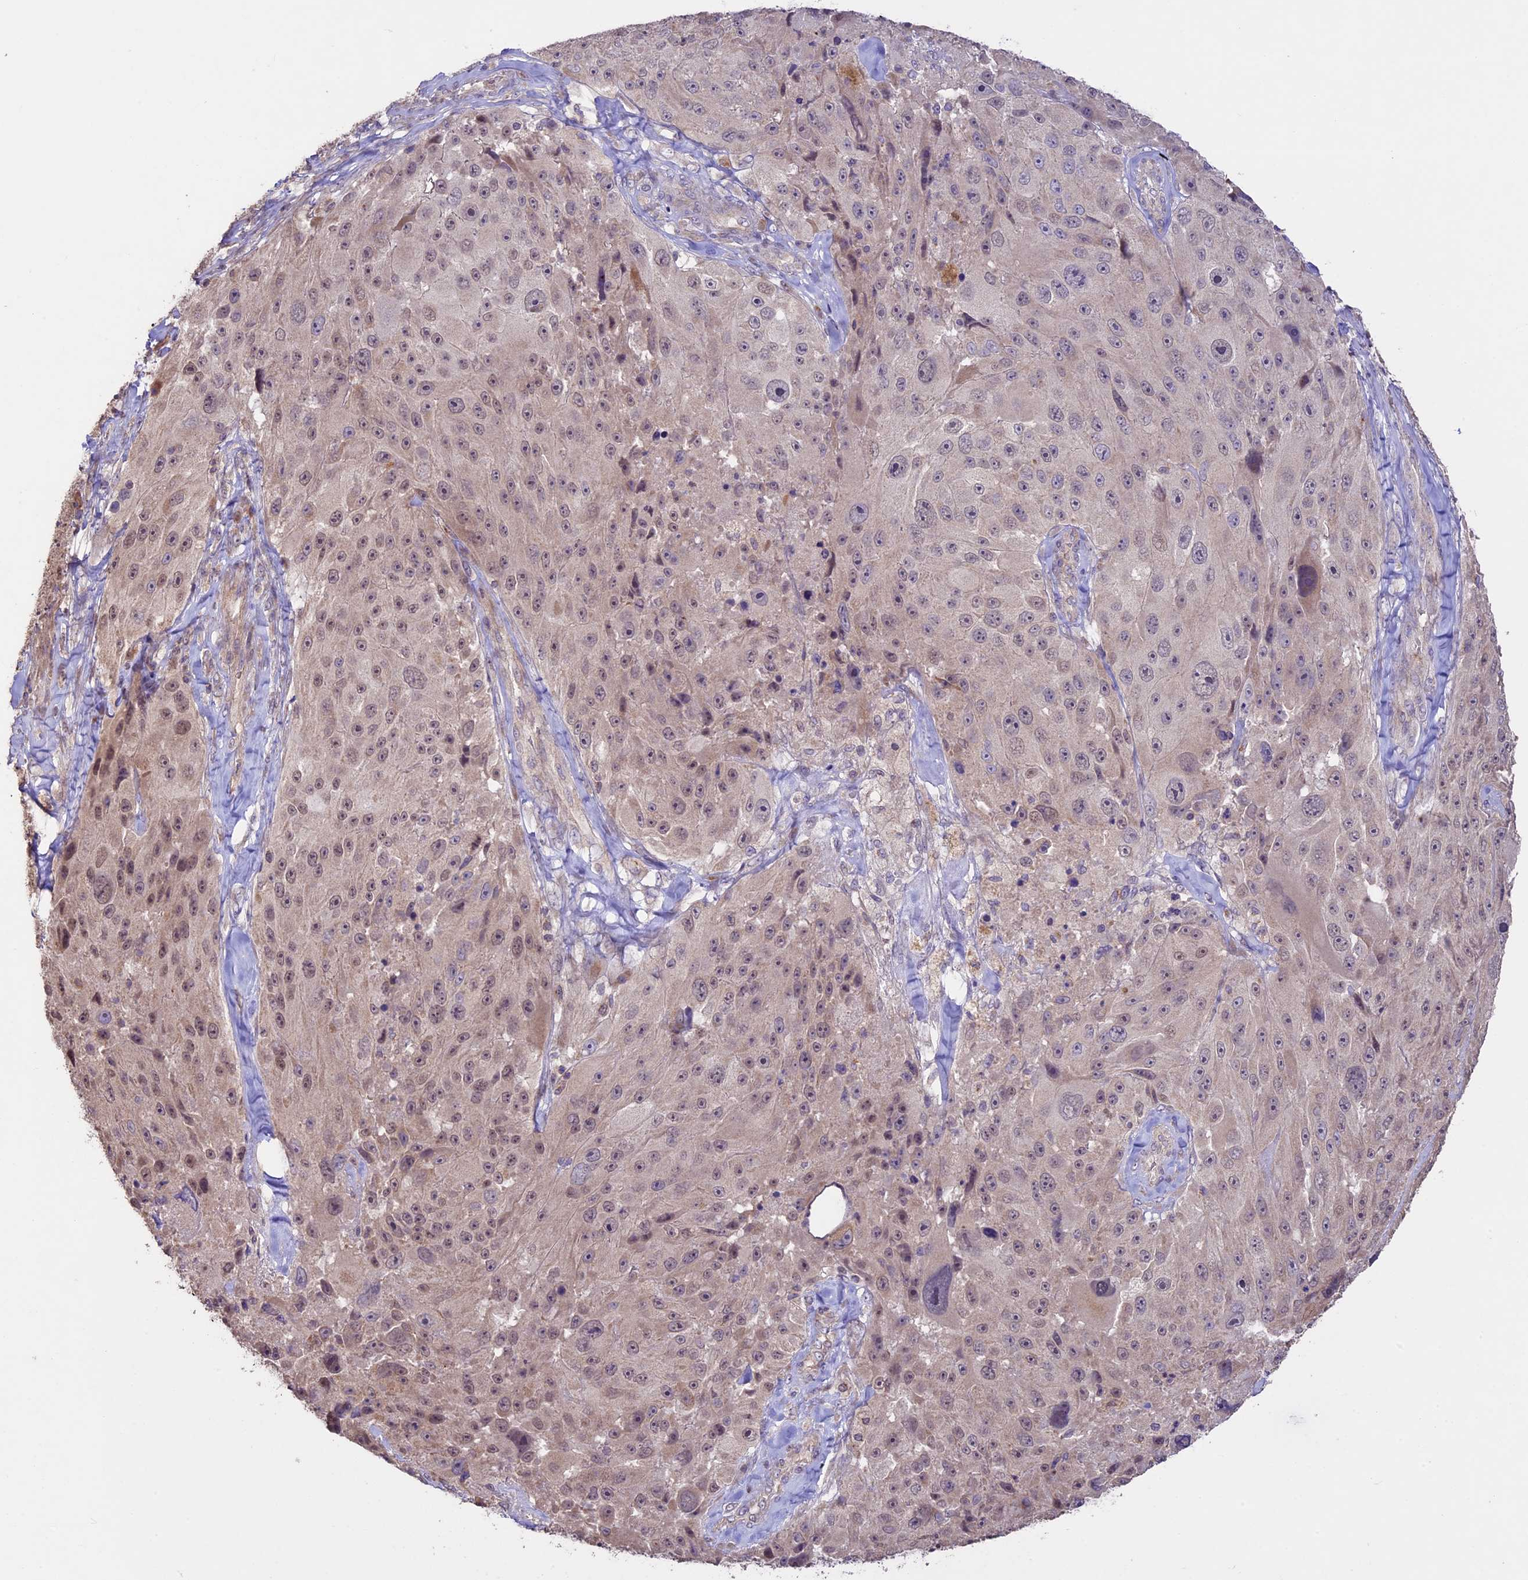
{"staining": {"intensity": "weak", "quantity": "<25%", "location": "cytoplasmic/membranous"}, "tissue": "melanoma", "cell_type": "Tumor cells", "image_type": "cancer", "snomed": [{"axis": "morphology", "description": "Malignant melanoma, Metastatic site"}, {"axis": "topography", "description": "Lymph node"}], "caption": "Immunohistochemistry photomicrograph of neoplastic tissue: malignant melanoma (metastatic site) stained with DAB (3,3'-diaminobenzidine) displays no significant protein positivity in tumor cells.", "gene": "BCAS4", "patient": {"sex": "male", "age": 62}}